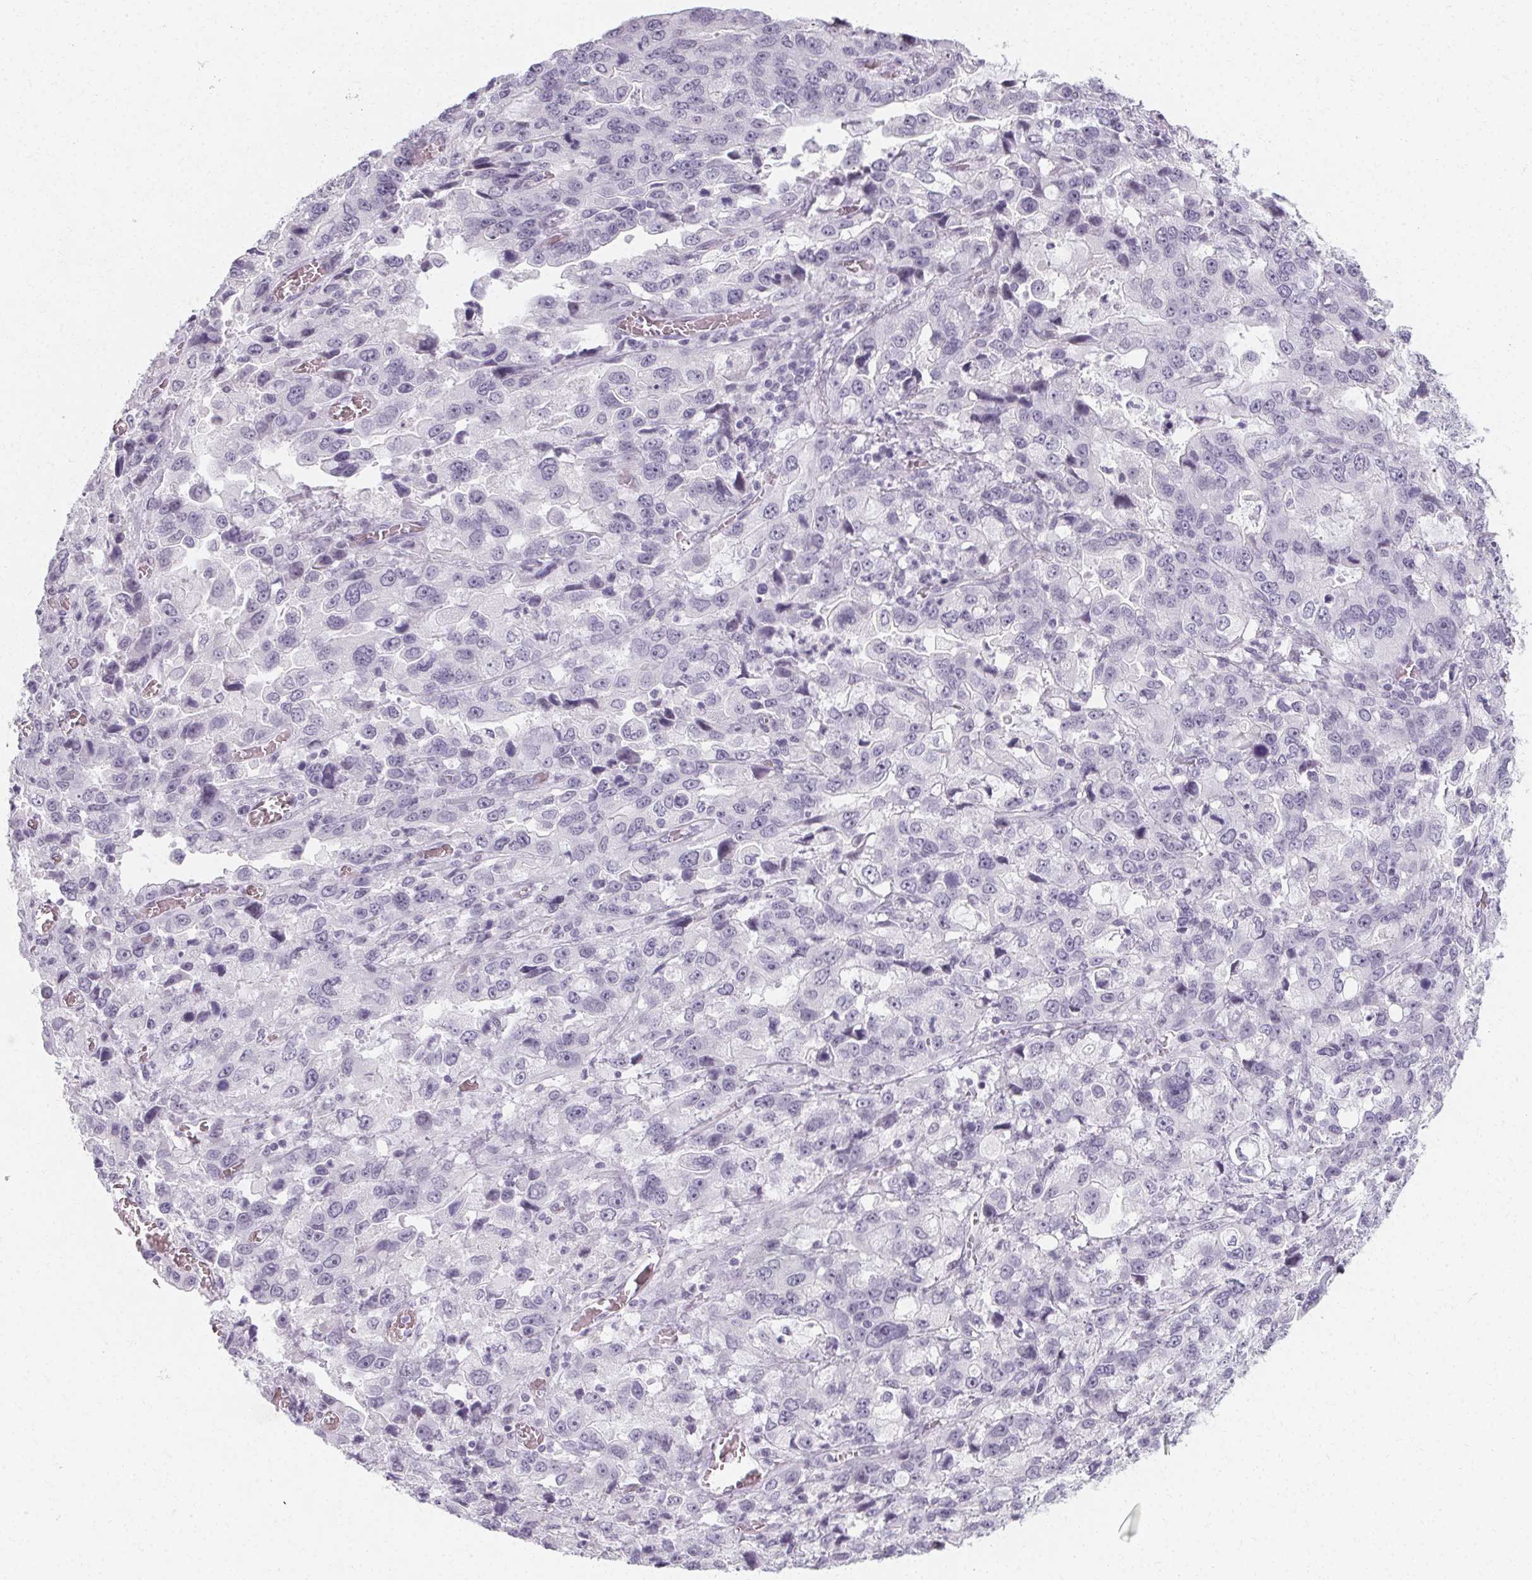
{"staining": {"intensity": "negative", "quantity": "none", "location": "none"}, "tissue": "stomach cancer", "cell_type": "Tumor cells", "image_type": "cancer", "snomed": [{"axis": "morphology", "description": "Adenocarcinoma, NOS"}, {"axis": "topography", "description": "Stomach, upper"}], "caption": "Tumor cells are negative for protein expression in human stomach cancer.", "gene": "SYNPR", "patient": {"sex": "female", "age": 81}}